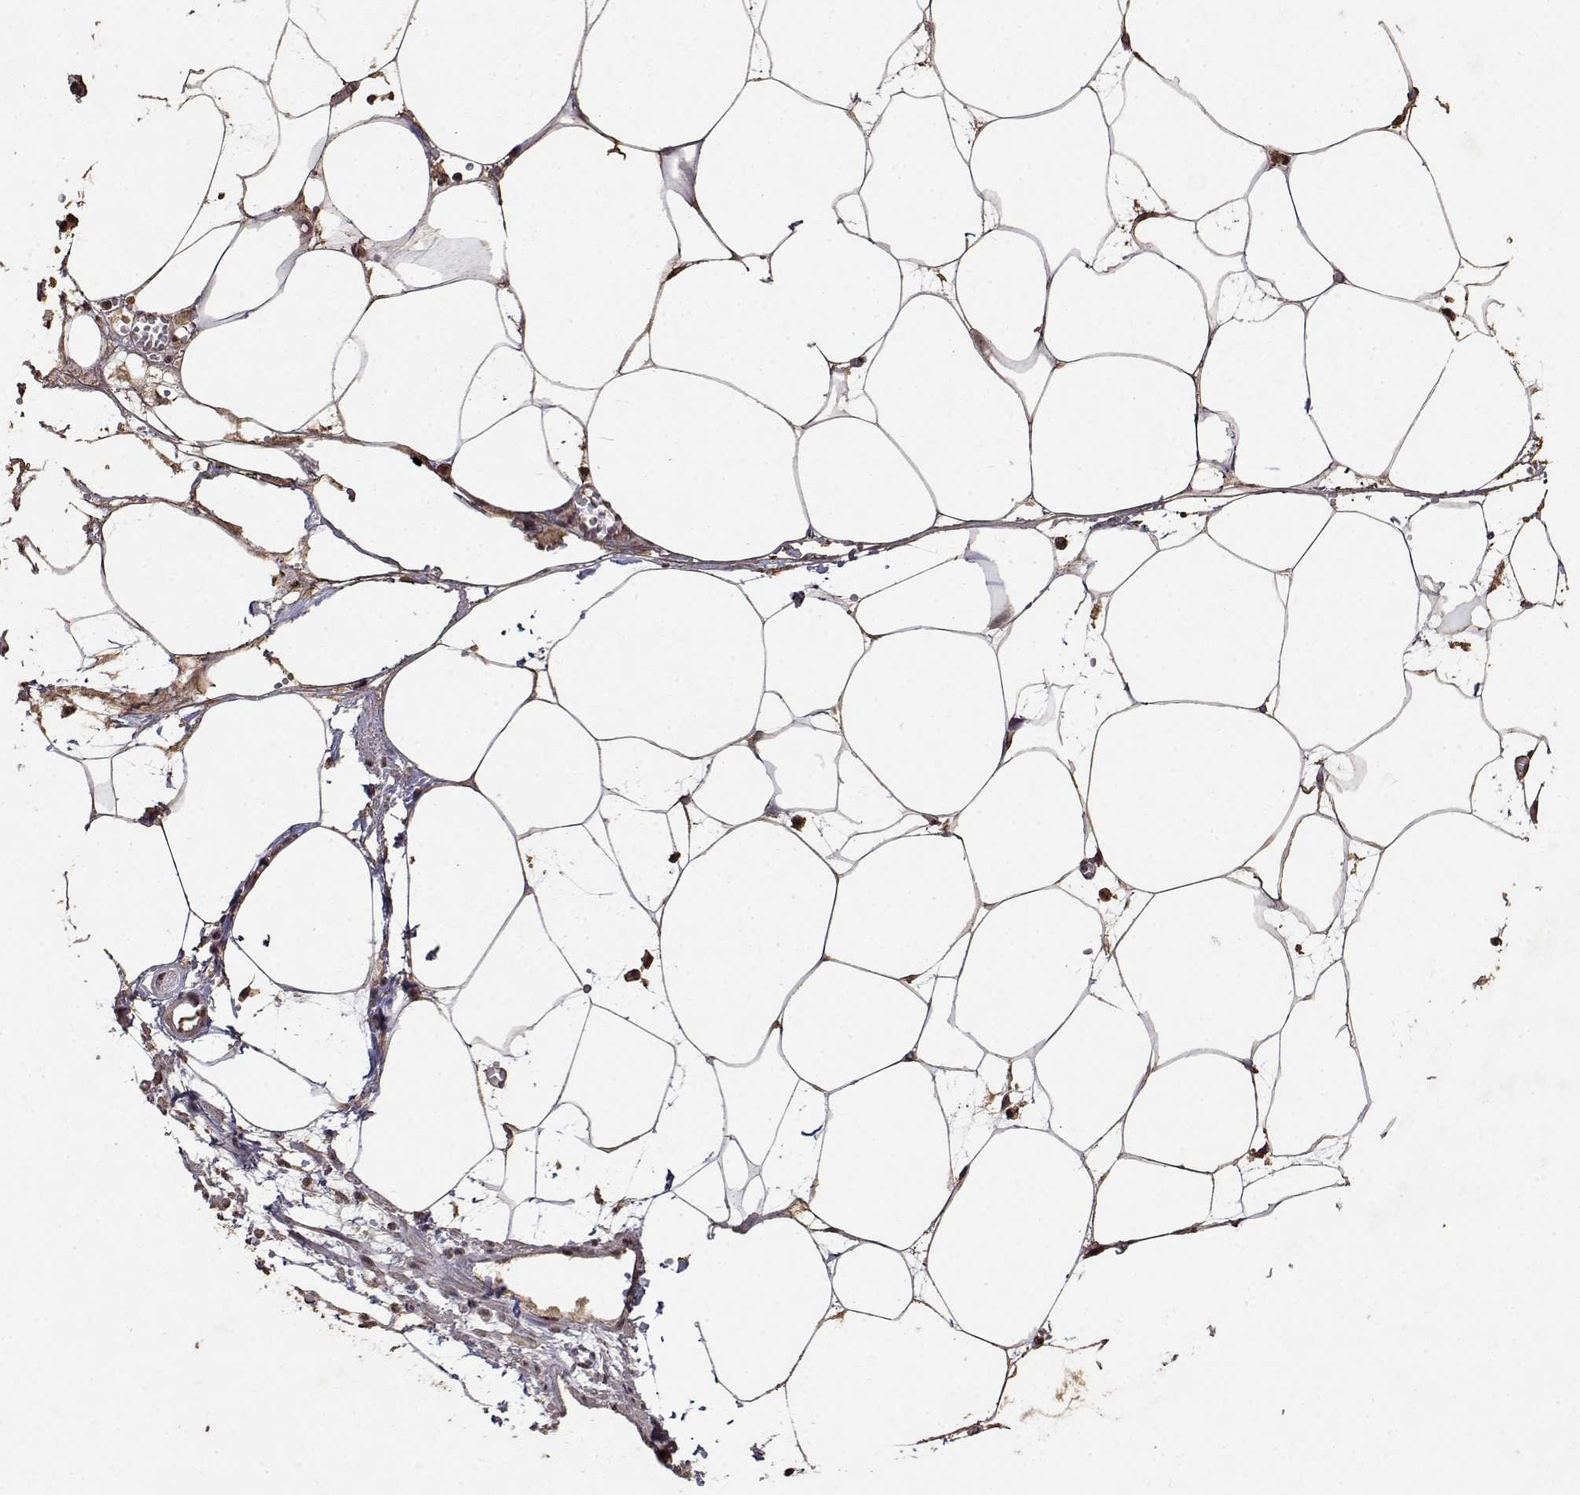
{"staining": {"intensity": "strong", "quantity": ">75%", "location": "nuclear"}, "tissue": "adipose tissue", "cell_type": "Adipocytes", "image_type": "normal", "snomed": [{"axis": "morphology", "description": "Normal tissue, NOS"}, {"axis": "topography", "description": "Adipose tissue"}, {"axis": "topography", "description": "Pancreas"}, {"axis": "topography", "description": "Peripheral nerve tissue"}], "caption": "A photomicrograph of human adipose tissue stained for a protein shows strong nuclear brown staining in adipocytes. Ihc stains the protein of interest in brown and the nuclei are stained blue.", "gene": "TOE1", "patient": {"sex": "female", "age": 58}}